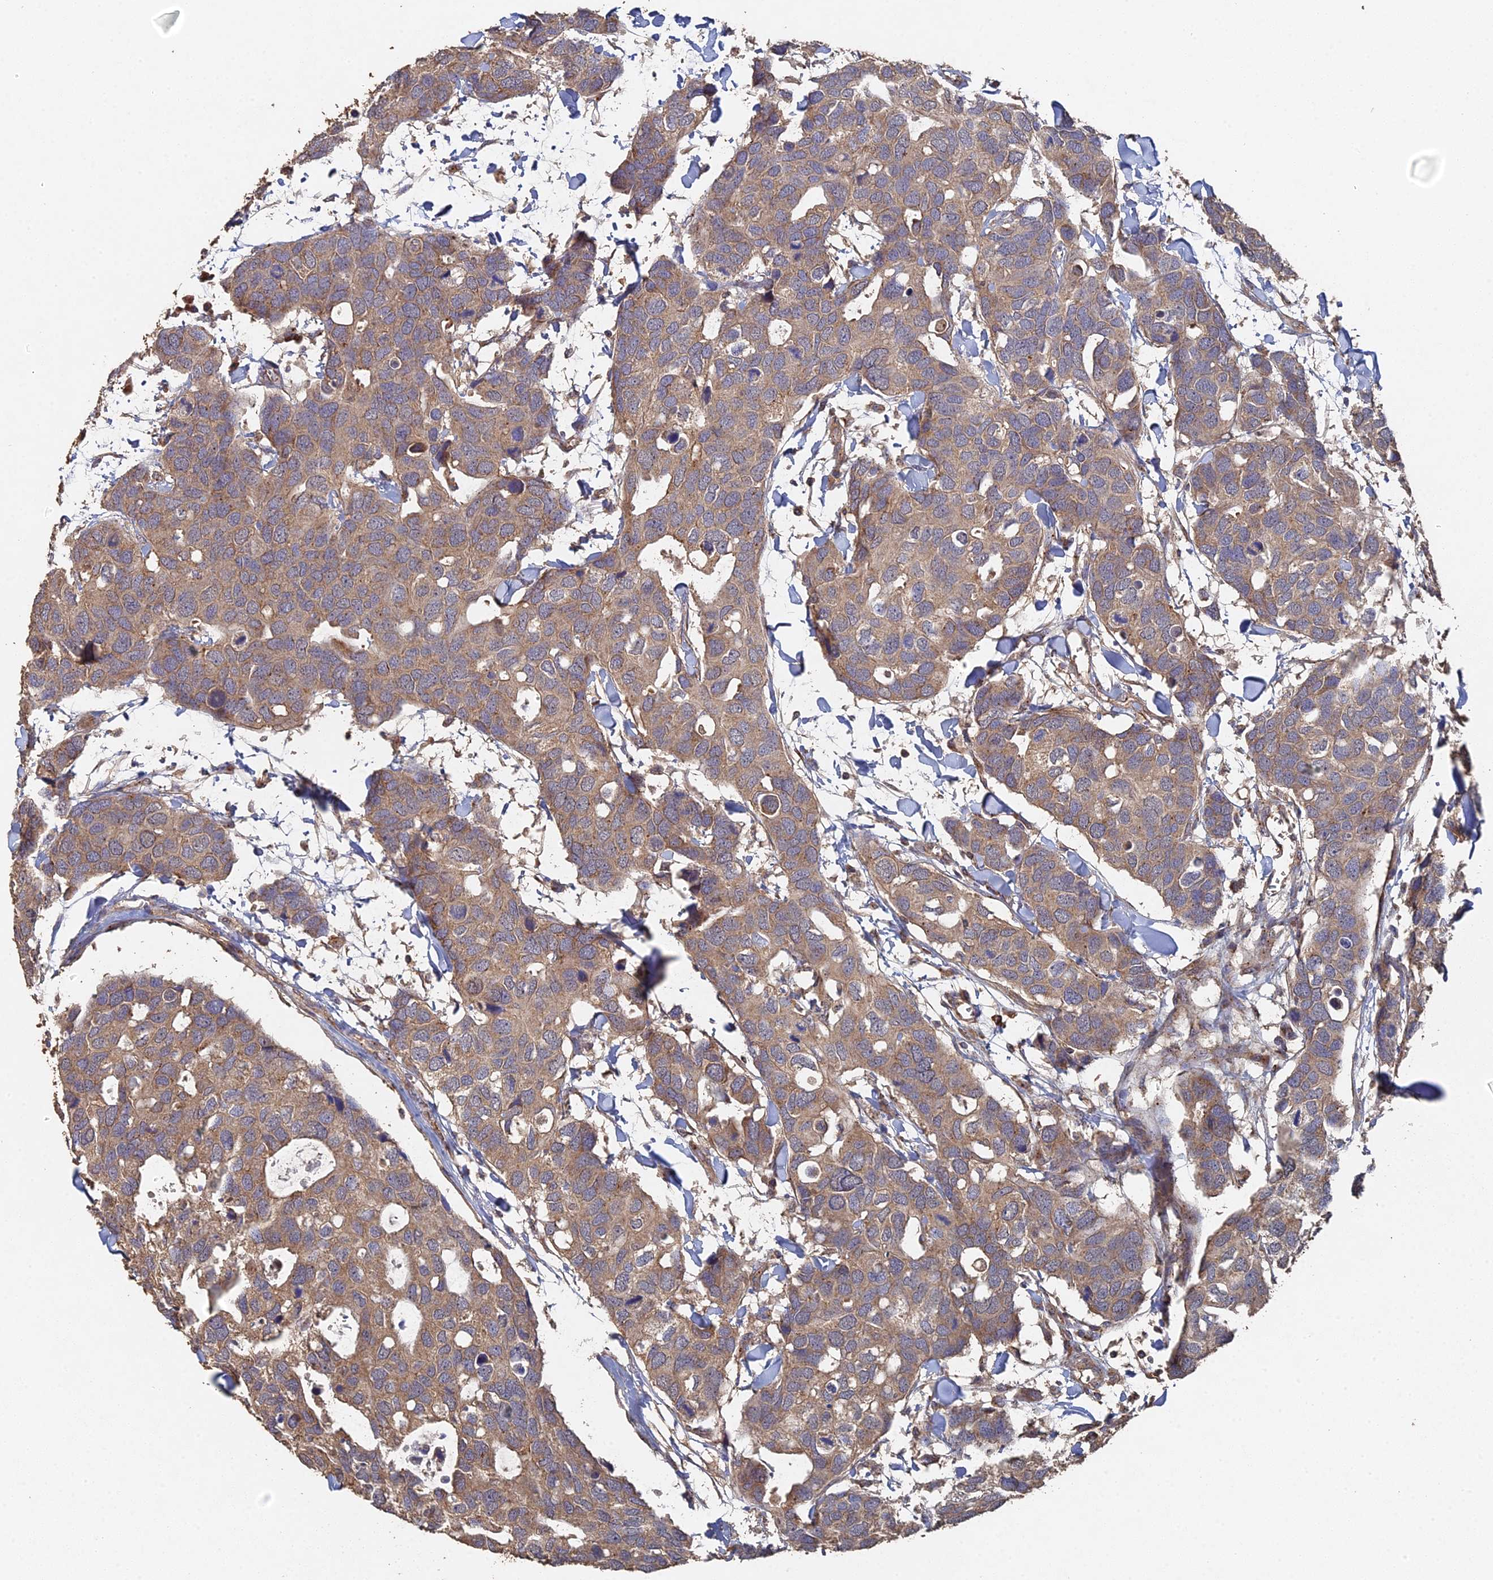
{"staining": {"intensity": "moderate", "quantity": ">75%", "location": "cytoplasmic/membranous"}, "tissue": "breast cancer", "cell_type": "Tumor cells", "image_type": "cancer", "snomed": [{"axis": "morphology", "description": "Duct carcinoma"}, {"axis": "topography", "description": "Breast"}], "caption": "Immunohistochemistry (IHC) image of human invasive ductal carcinoma (breast) stained for a protein (brown), which exhibits medium levels of moderate cytoplasmic/membranous positivity in about >75% of tumor cells.", "gene": "SPANXN4", "patient": {"sex": "female", "age": 83}}